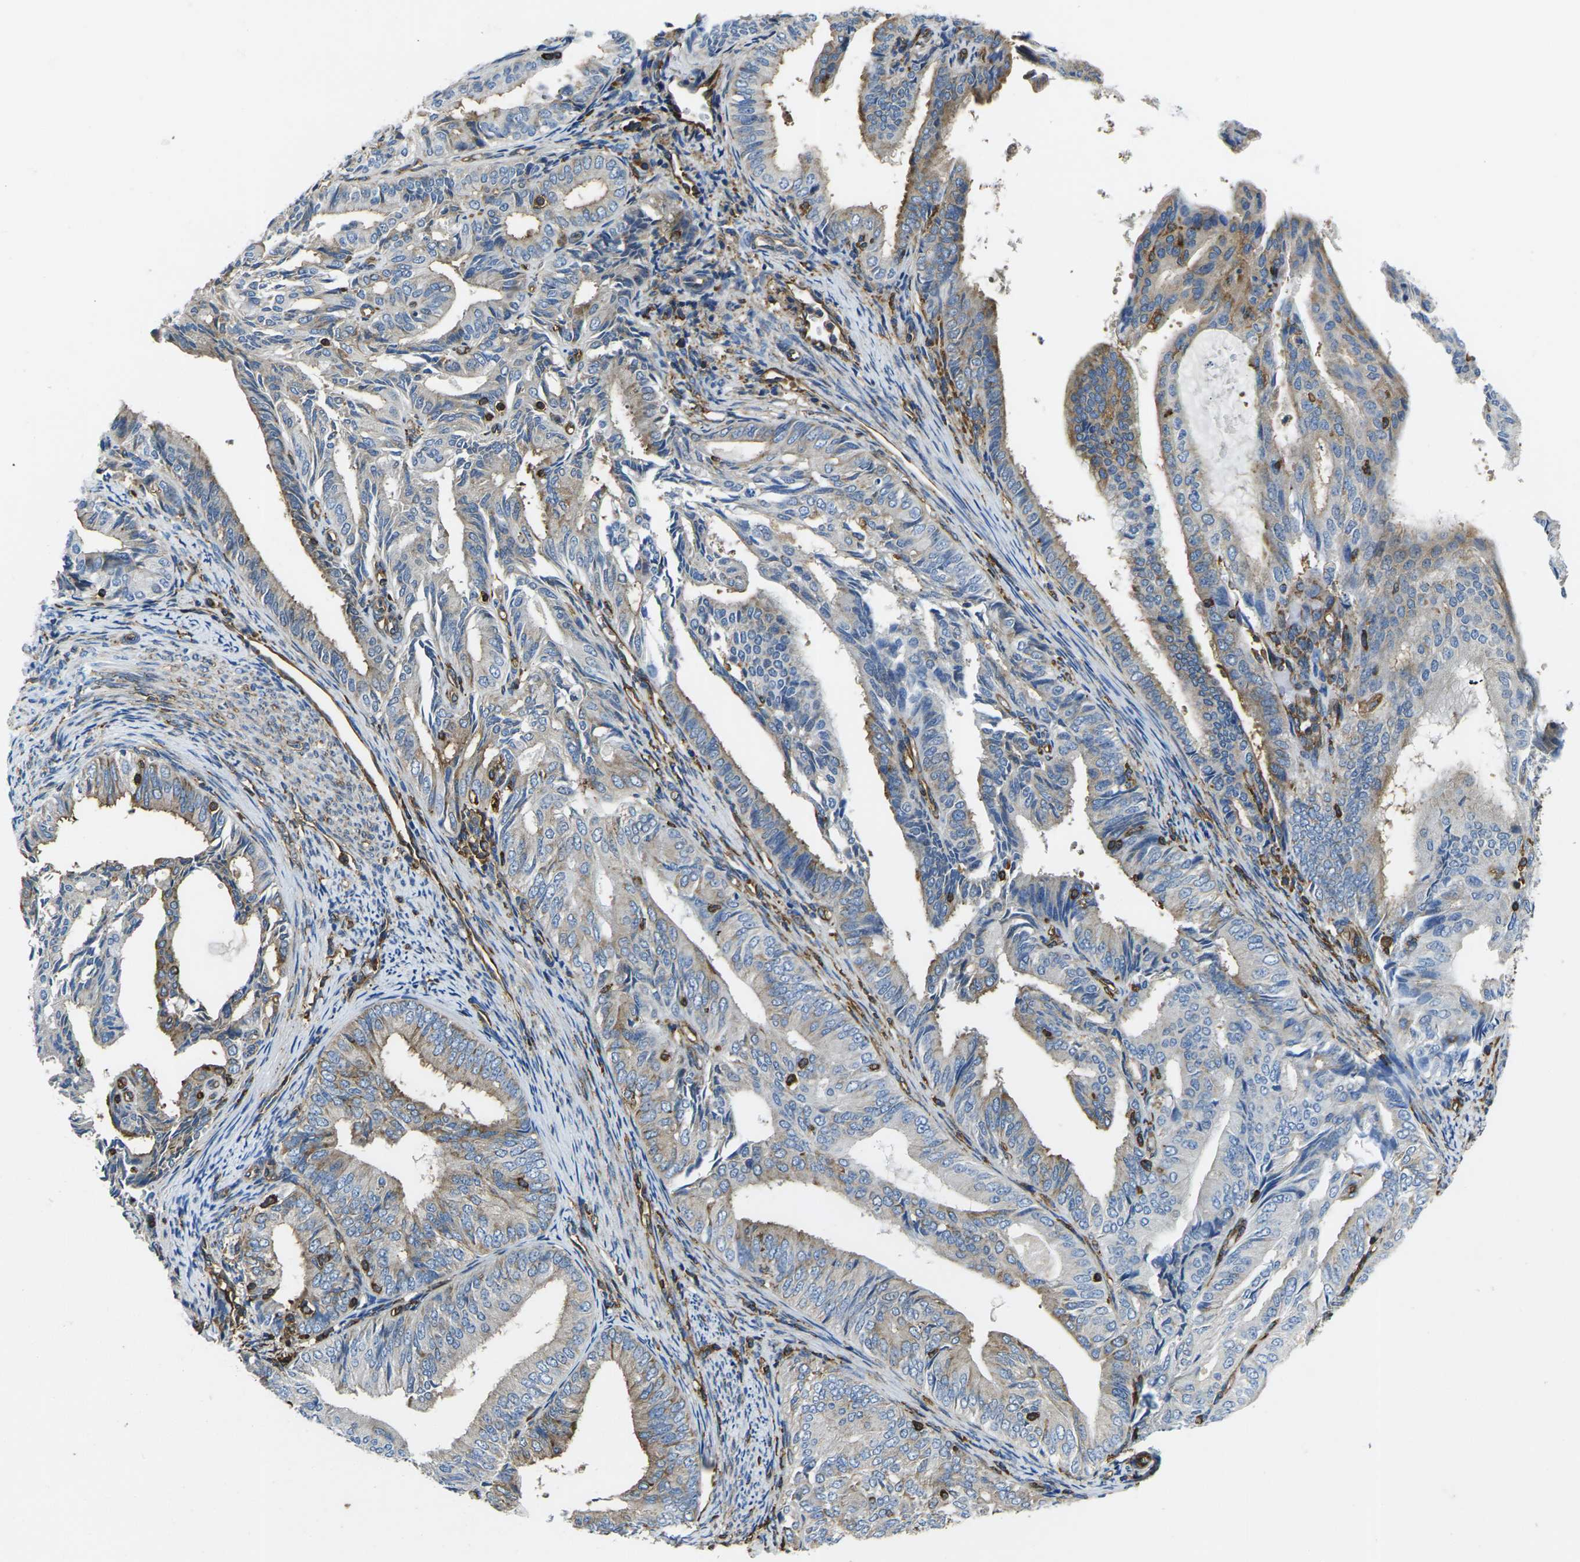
{"staining": {"intensity": "moderate", "quantity": "25%-75%", "location": "cytoplasmic/membranous"}, "tissue": "endometrial cancer", "cell_type": "Tumor cells", "image_type": "cancer", "snomed": [{"axis": "morphology", "description": "Adenocarcinoma, NOS"}, {"axis": "topography", "description": "Endometrium"}], "caption": "This histopathology image reveals endometrial adenocarcinoma stained with immunohistochemistry (IHC) to label a protein in brown. The cytoplasmic/membranous of tumor cells show moderate positivity for the protein. Nuclei are counter-stained blue.", "gene": "FAM110D", "patient": {"sex": "female", "age": 58}}